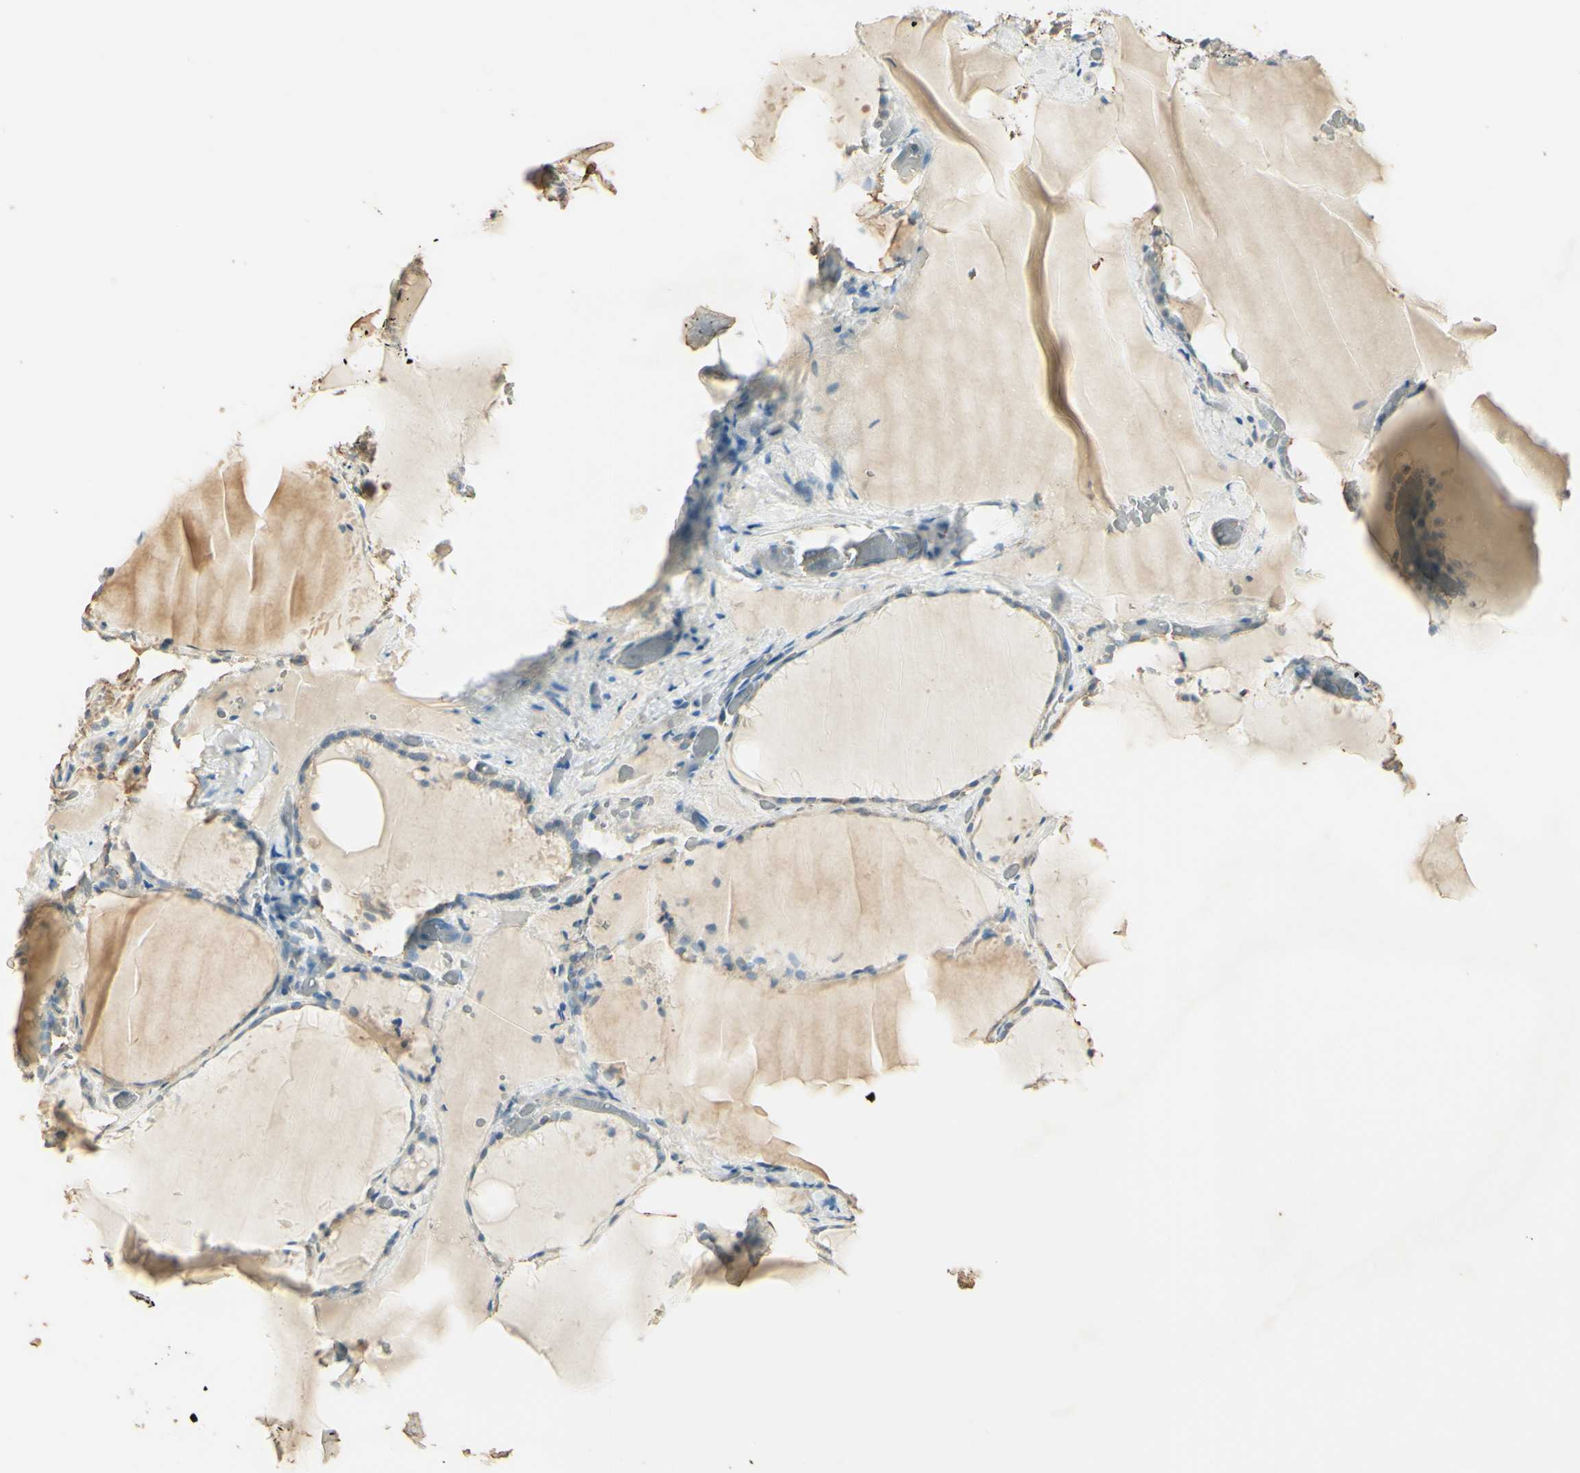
{"staining": {"intensity": "negative", "quantity": "none", "location": "none"}, "tissue": "thyroid gland", "cell_type": "Glandular cells", "image_type": "normal", "snomed": [{"axis": "morphology", "description": "Normal tissue, NOS"}, {"axis": "topography", "description": "Thyroid gland"}], "caption": "An immunohistochemistry (IHC) image of unremarkable thyroid gland is shown. There is no staining in glandular cells of thyroid gland. (Stains: DAB immunohistochemistry with hematoxylin counter stain, Microscopy: brightfield microscopy at high magnification).", "gene": "UXS1", "patient": {"sex": "female", "age": 22}}